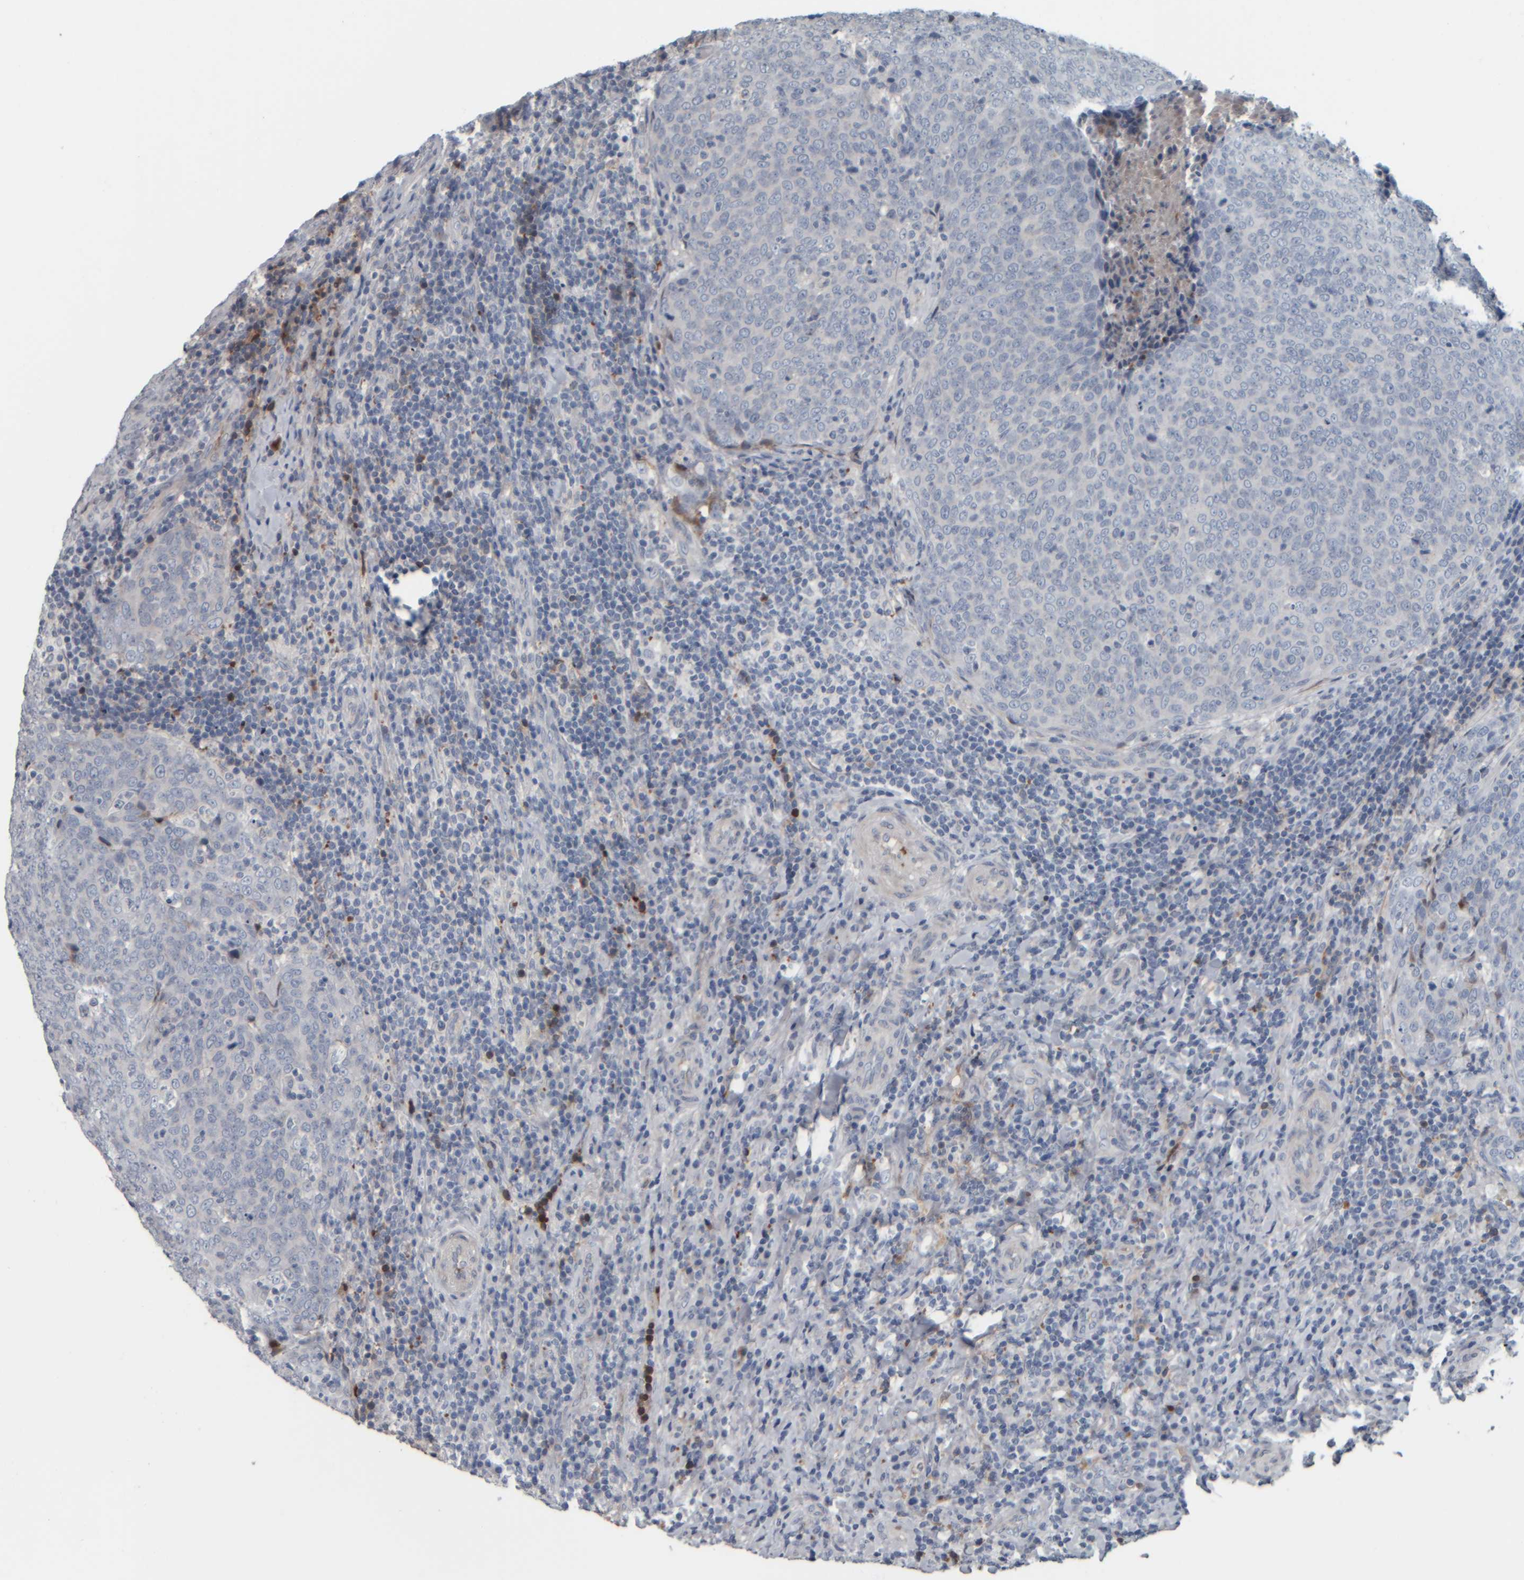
{"staining": {"intensity": "negative", "quantity": "none", "location": "none"}, "tissue": "head and neck cancer", "cell_type": "Tumor cells", "image_type": "cancer", "snomed": [{"axis": "morphology", "description": "Squamous cell carcinoma, NOS"}, {"axis": "morphology", "description": "Squamous cell carcinoma, metastatic, NOS"}, {"axis": "topography", "description": "Lymph node"}, {"axis": "topography", "description": "Head-Neck"}], "caption": "Immunohistochemical staining of human head and neck cancer (squamous cell carcinoma) displays no significant positivity in tumor cells.", "gene": "CAVIN4", "patient": {"sex": "male", "age": 62}}